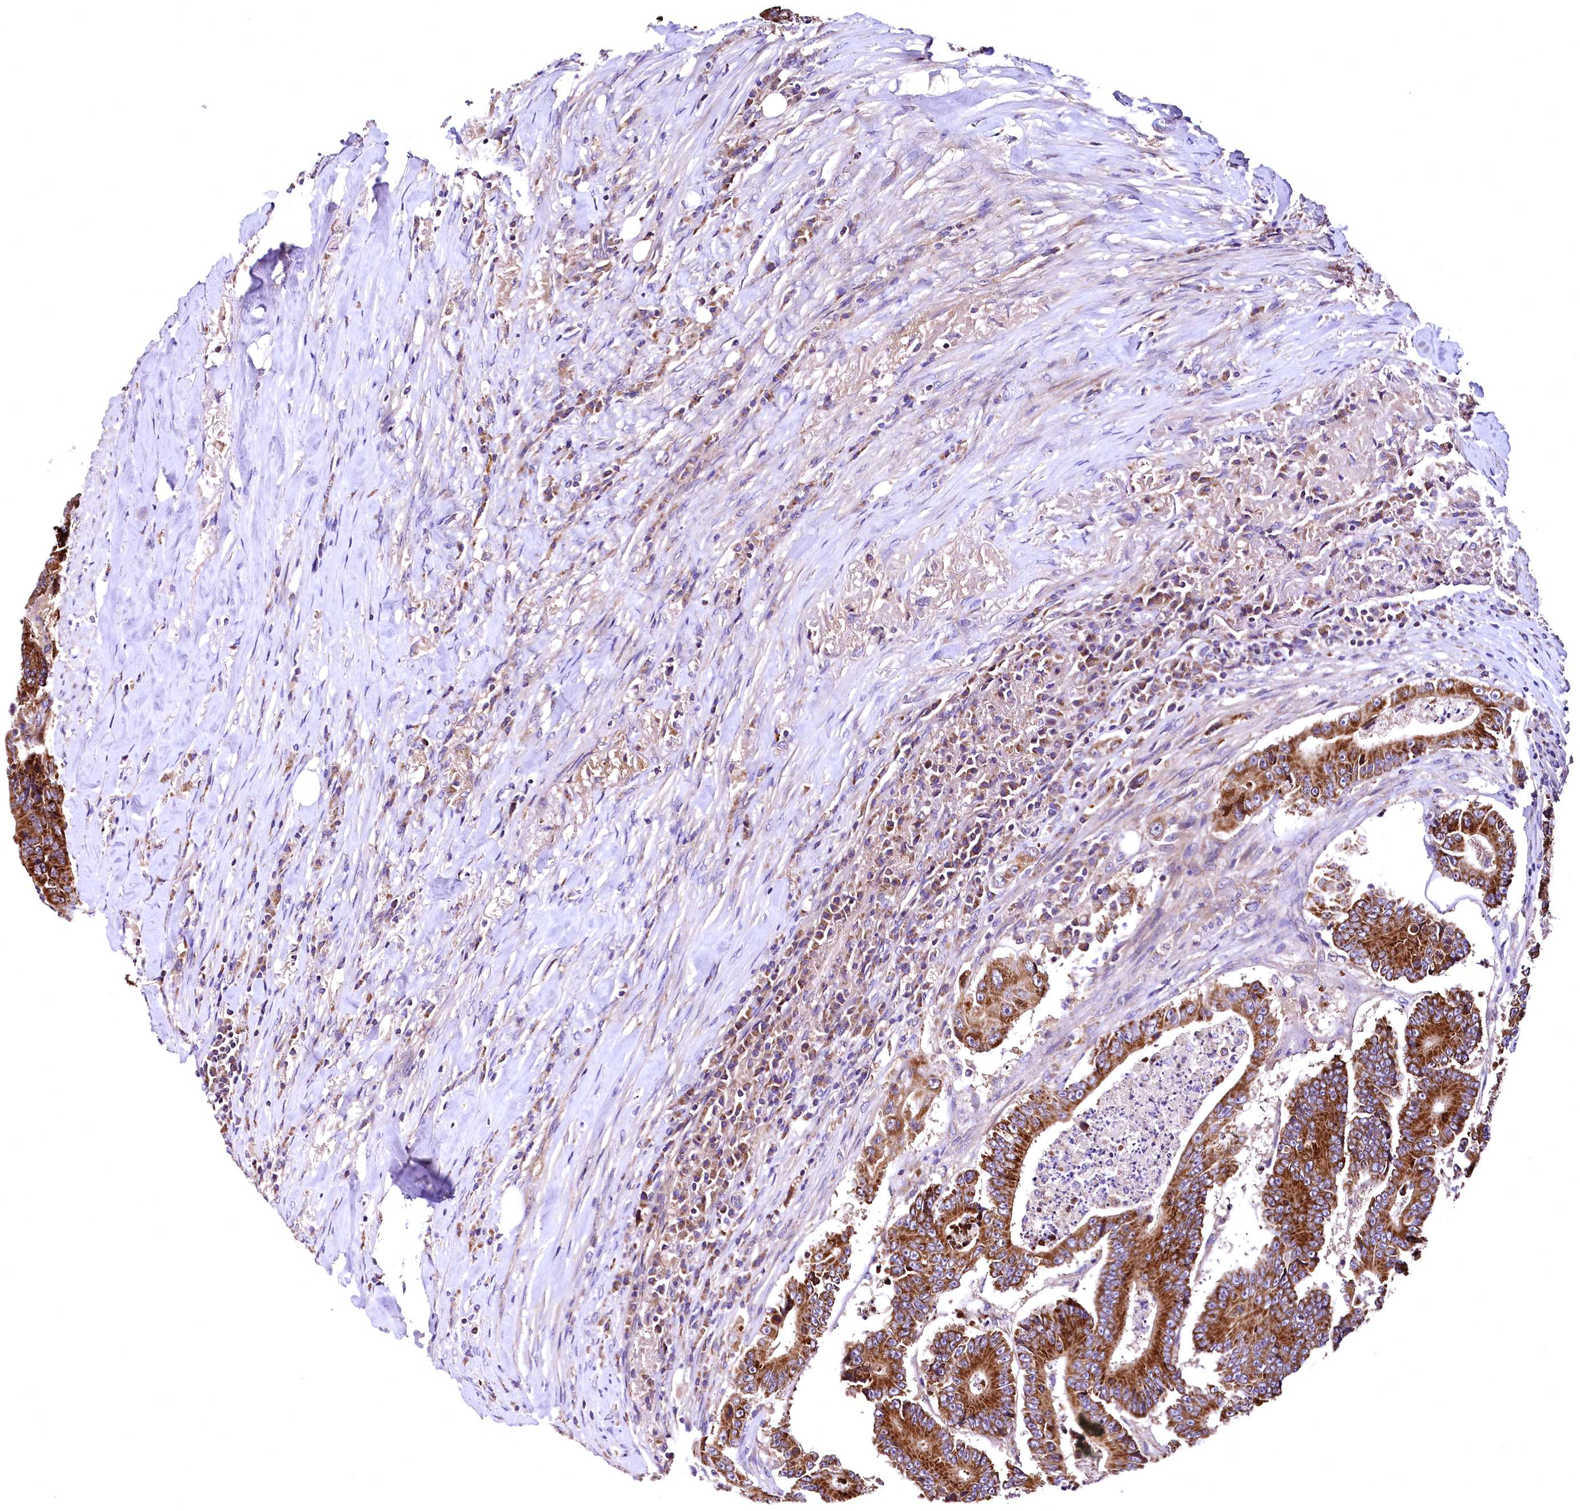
{"staining": {"intensity": "strong", "quantity": ">75%", "location": "cytoplasmic/membranous"}, "tissue": "colorectal cancer", "cell_type": "Tumor cells", "image_type": "cancer", "snomed": [{"axis": "morphology", "description": "Adenocarcinoma, NOS"}, {"axis": "topography", "description": "Colon"}], "caption": "Colorectal cancer was stained to show a protein in brown. There is high levels of strong cytoplasmic/membranous positivity in about >75% of tumor cells.", "gene": "MRPL57", "patient": {"sex": "male", "age": 83}}